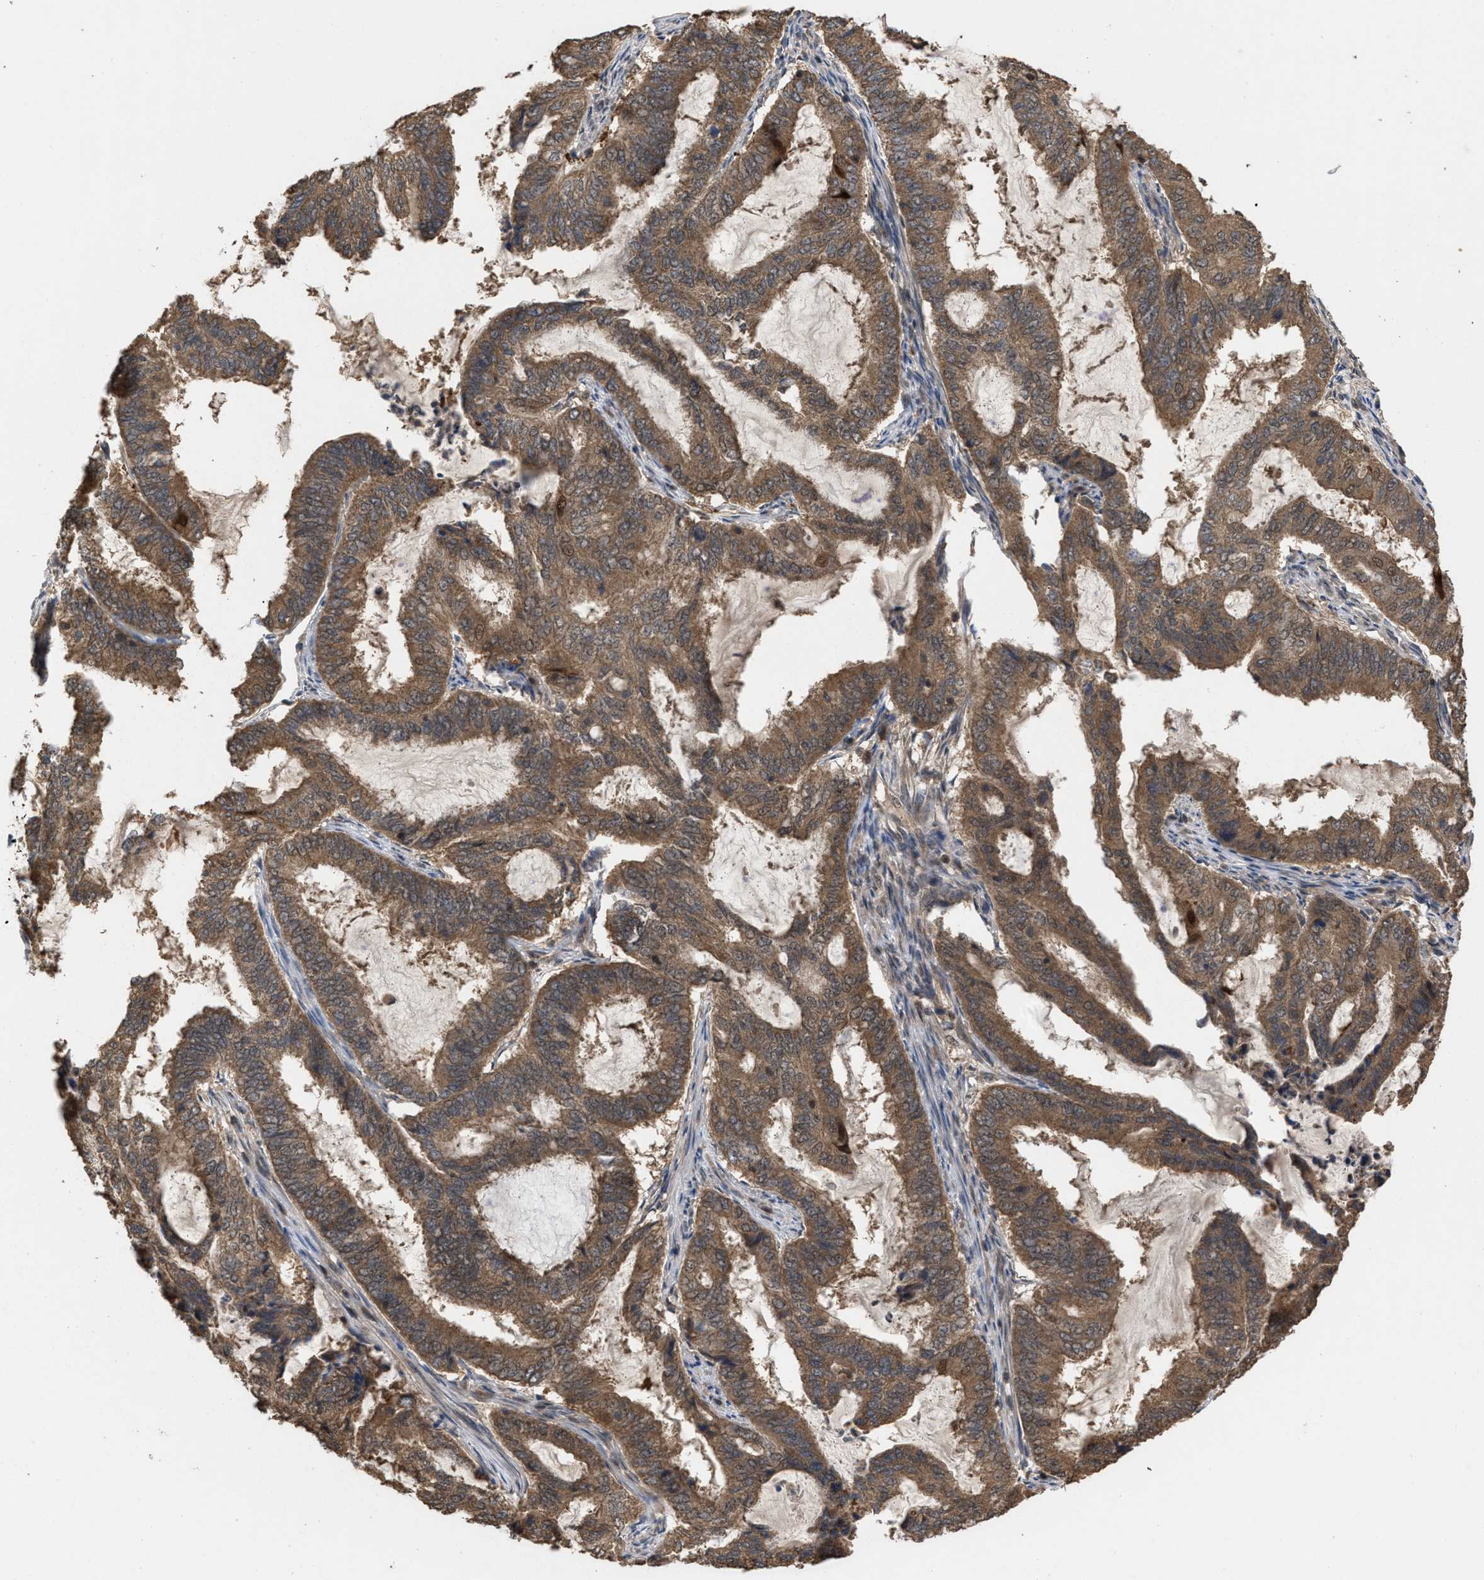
{"staining": {"intensity": "moderate", "quantity": ">75%", "location": "cytoplasmic/membranous"}, "tissue": "endometrial cancer", "cell_type": "Tumor cells", "image_type": "cancer", "snomed": [{"axis": "morphology", "description": "Adenocarcinoma, NOS"}, {"axis": "topography", "description": "Endometrium"}], "caption": "Human adenocarcinoma (endometrial) stained with a brown dye shows moderate cytoplasmic/membranous positive positivity in approximately >75% of tumor cells.", "gene": "C9orf78", "patient": {"sex": "female", "age": 51}}